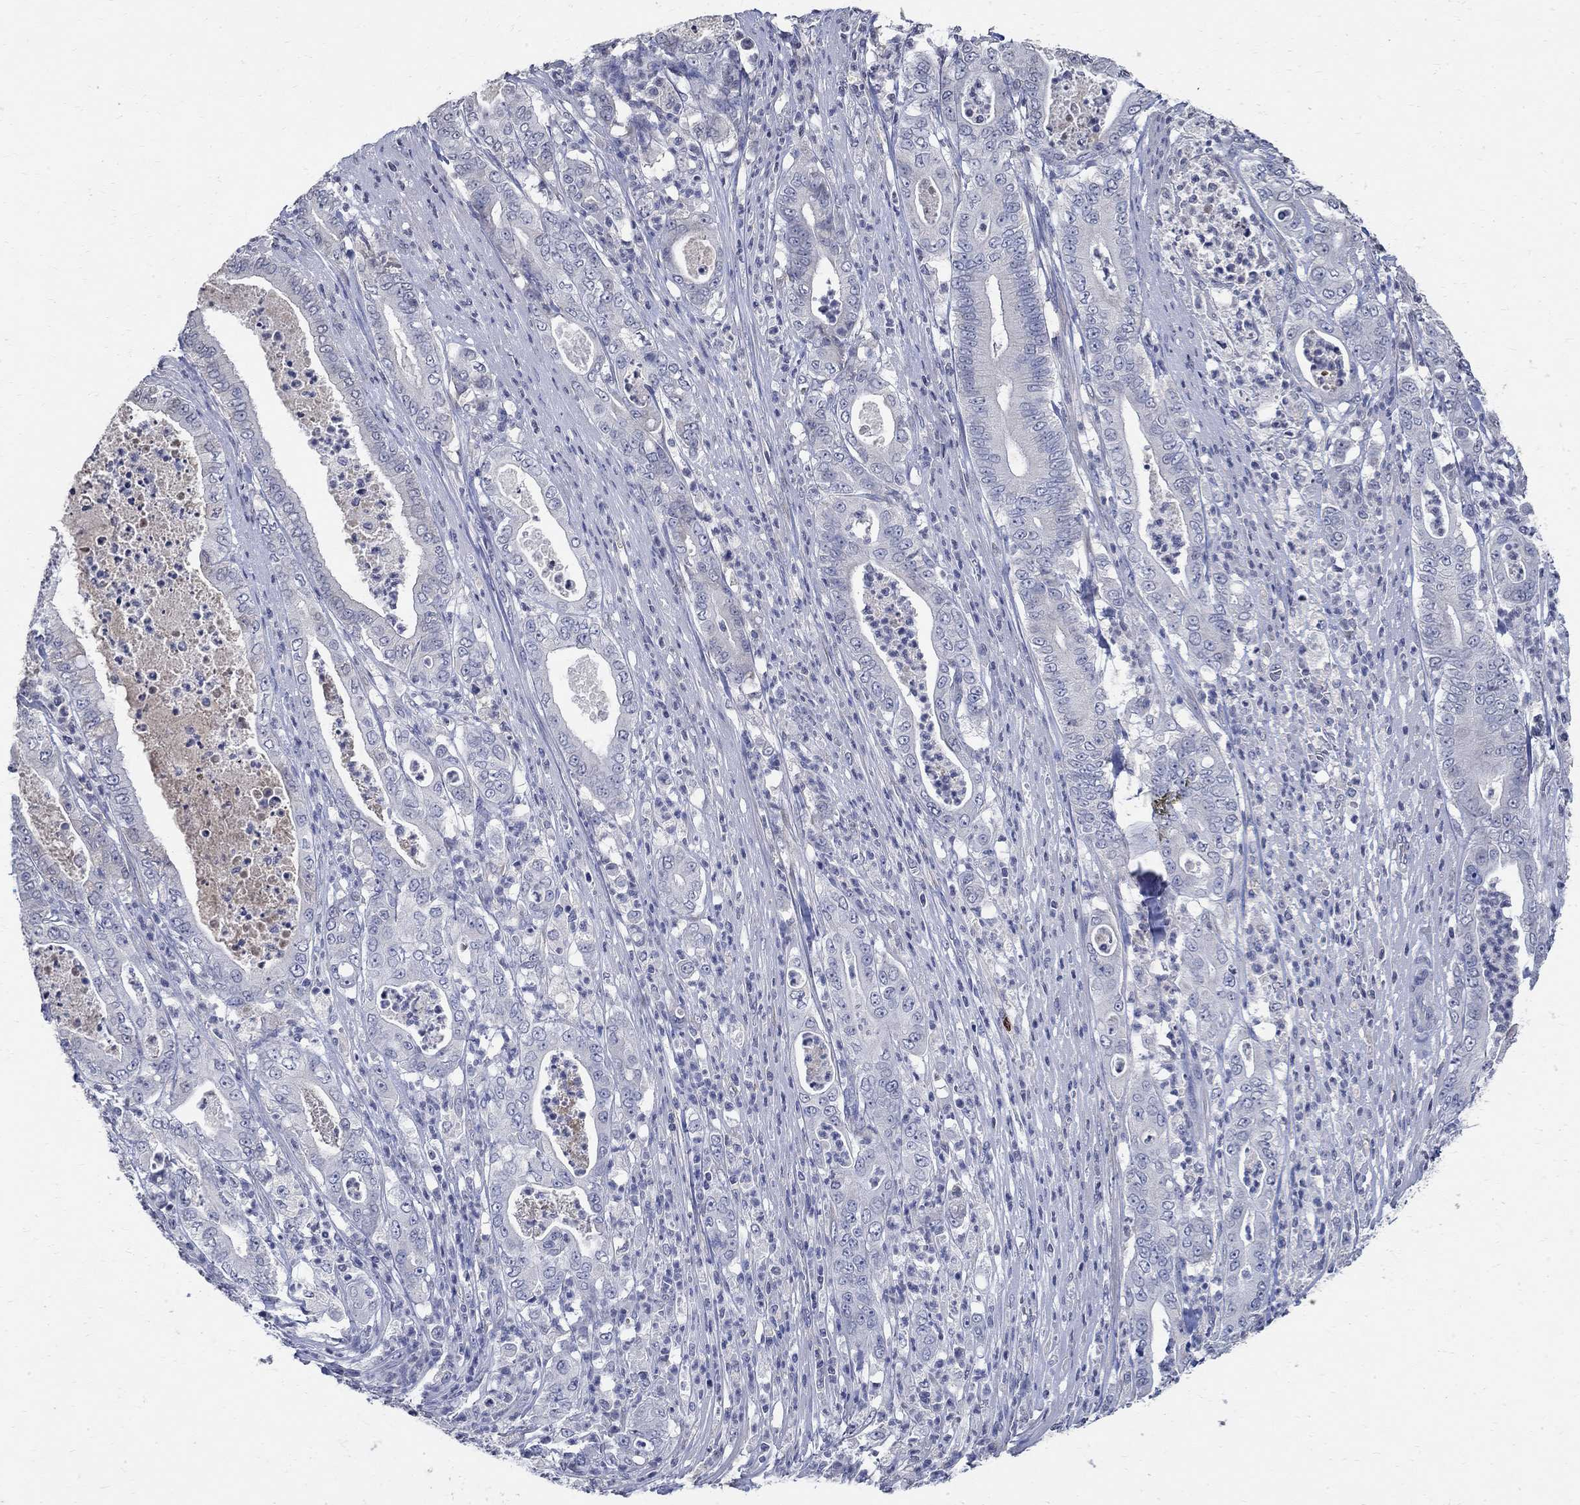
{"staining": {"intensity": "negative", "quantity": "none", "location": "none"}, "tissue": "pancreatic cancer", "cell_type": "Tumor cells", "image_type": "cancer", "snomed": [{"axis": "morphology", "description": "Adenocarcinoma, NOS"}, {"axis": "topography", "description": "Pancreas"}], "caption": "Pancreatic cancer was stained to show a protein in brown. There is no significant expression in tumor cells.", "gene": "TMEM169", "patient": {"sex": "male", "age": 71}}